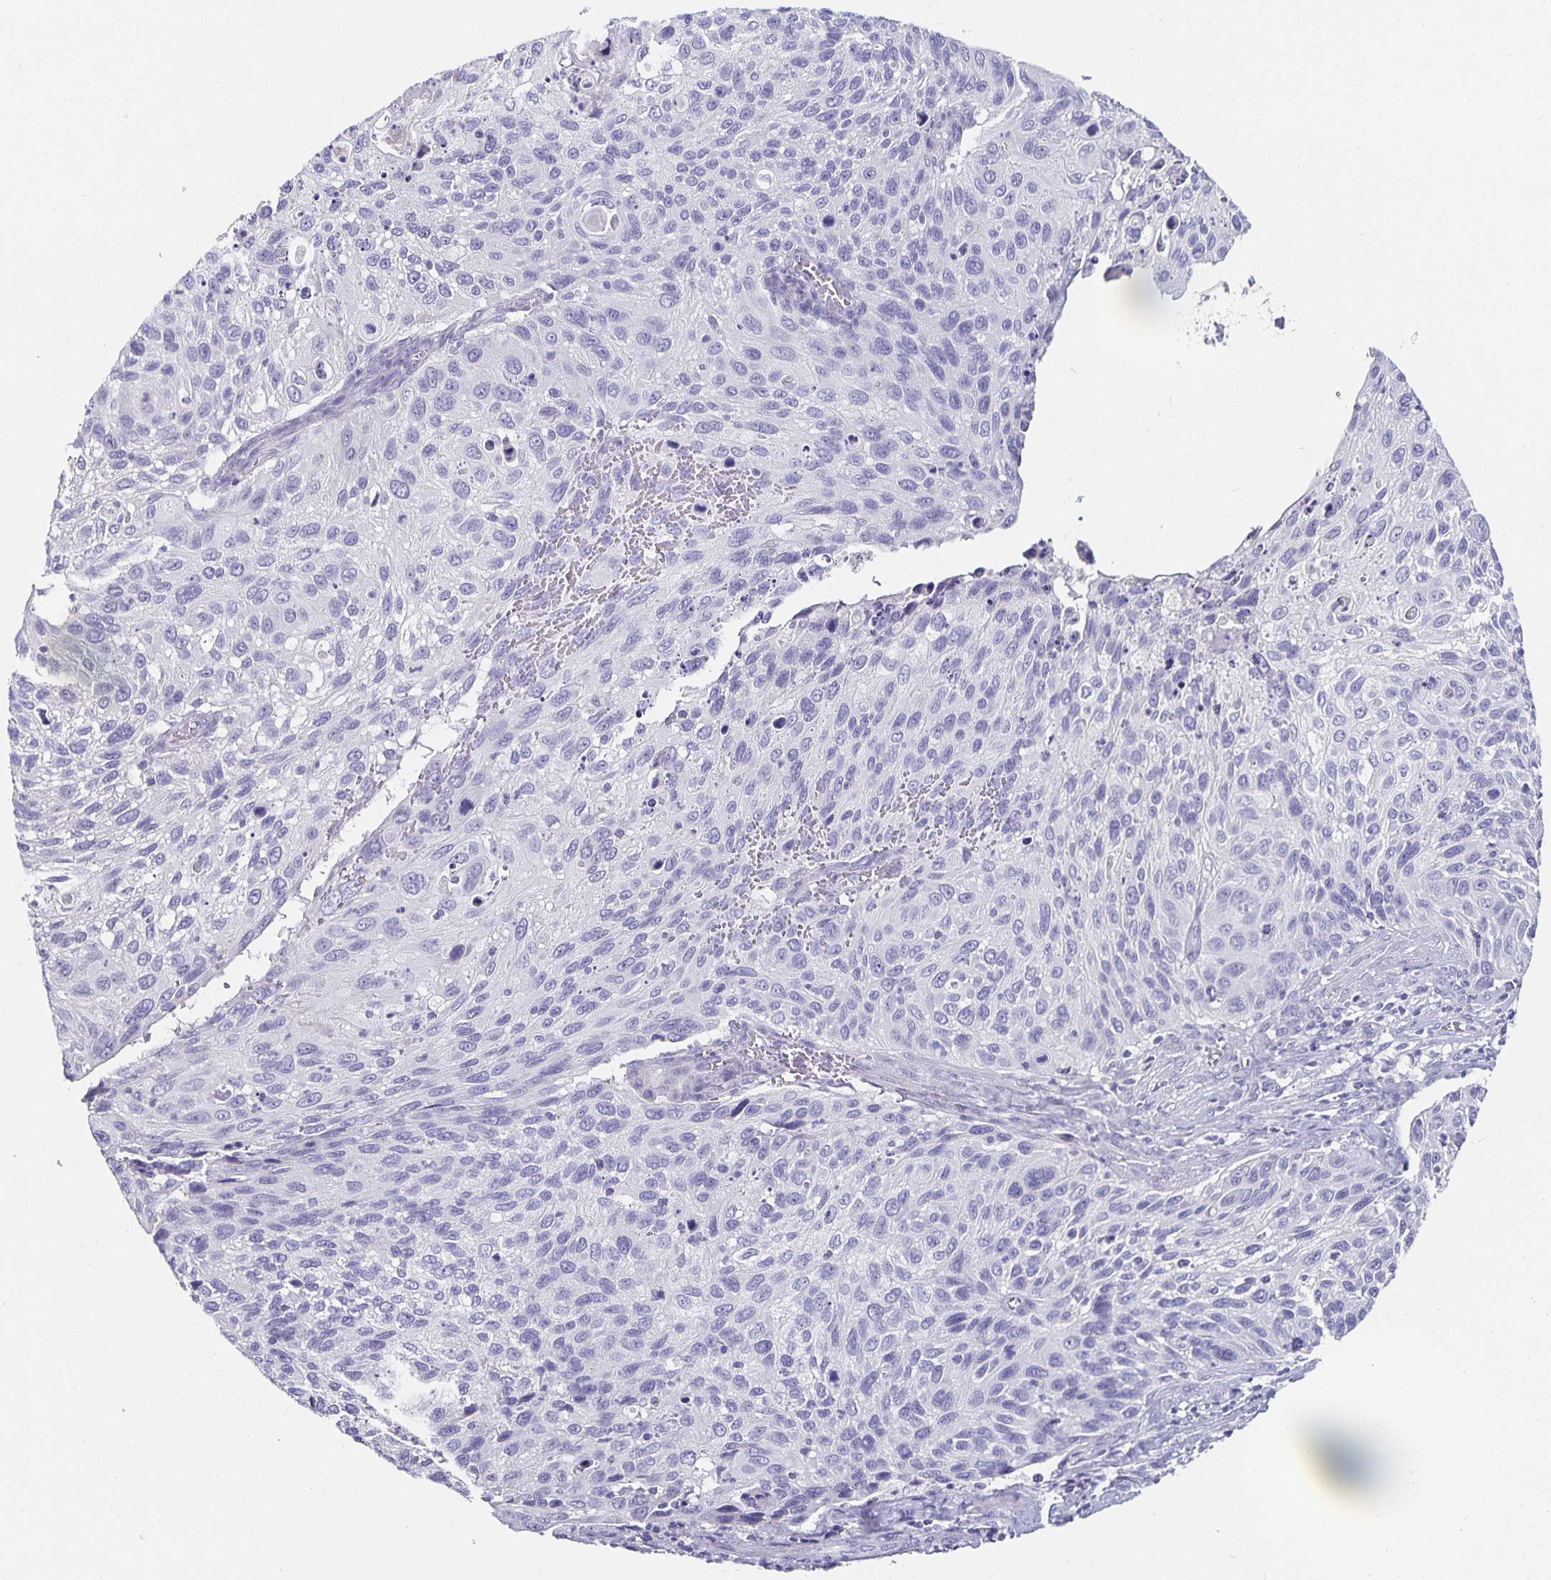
{"staining": {"intensity": "negative", "quantity": "none", "location": "none"}, "tissue": "cervical cancer", "cell_type": "Tumor cells", "image_type": "cancer", "snomed": [{"axis": "morphology", "description": "Squamous cell carcinoma, NOS"}, {"axis": "topography", "description": "Cervix"}], "caption": "Tumor cells show no significant staining in cervical cancer (squamous cell carcinoma).", "gene": "CHGA", "patient": {"sex": "female", "age": 70}}